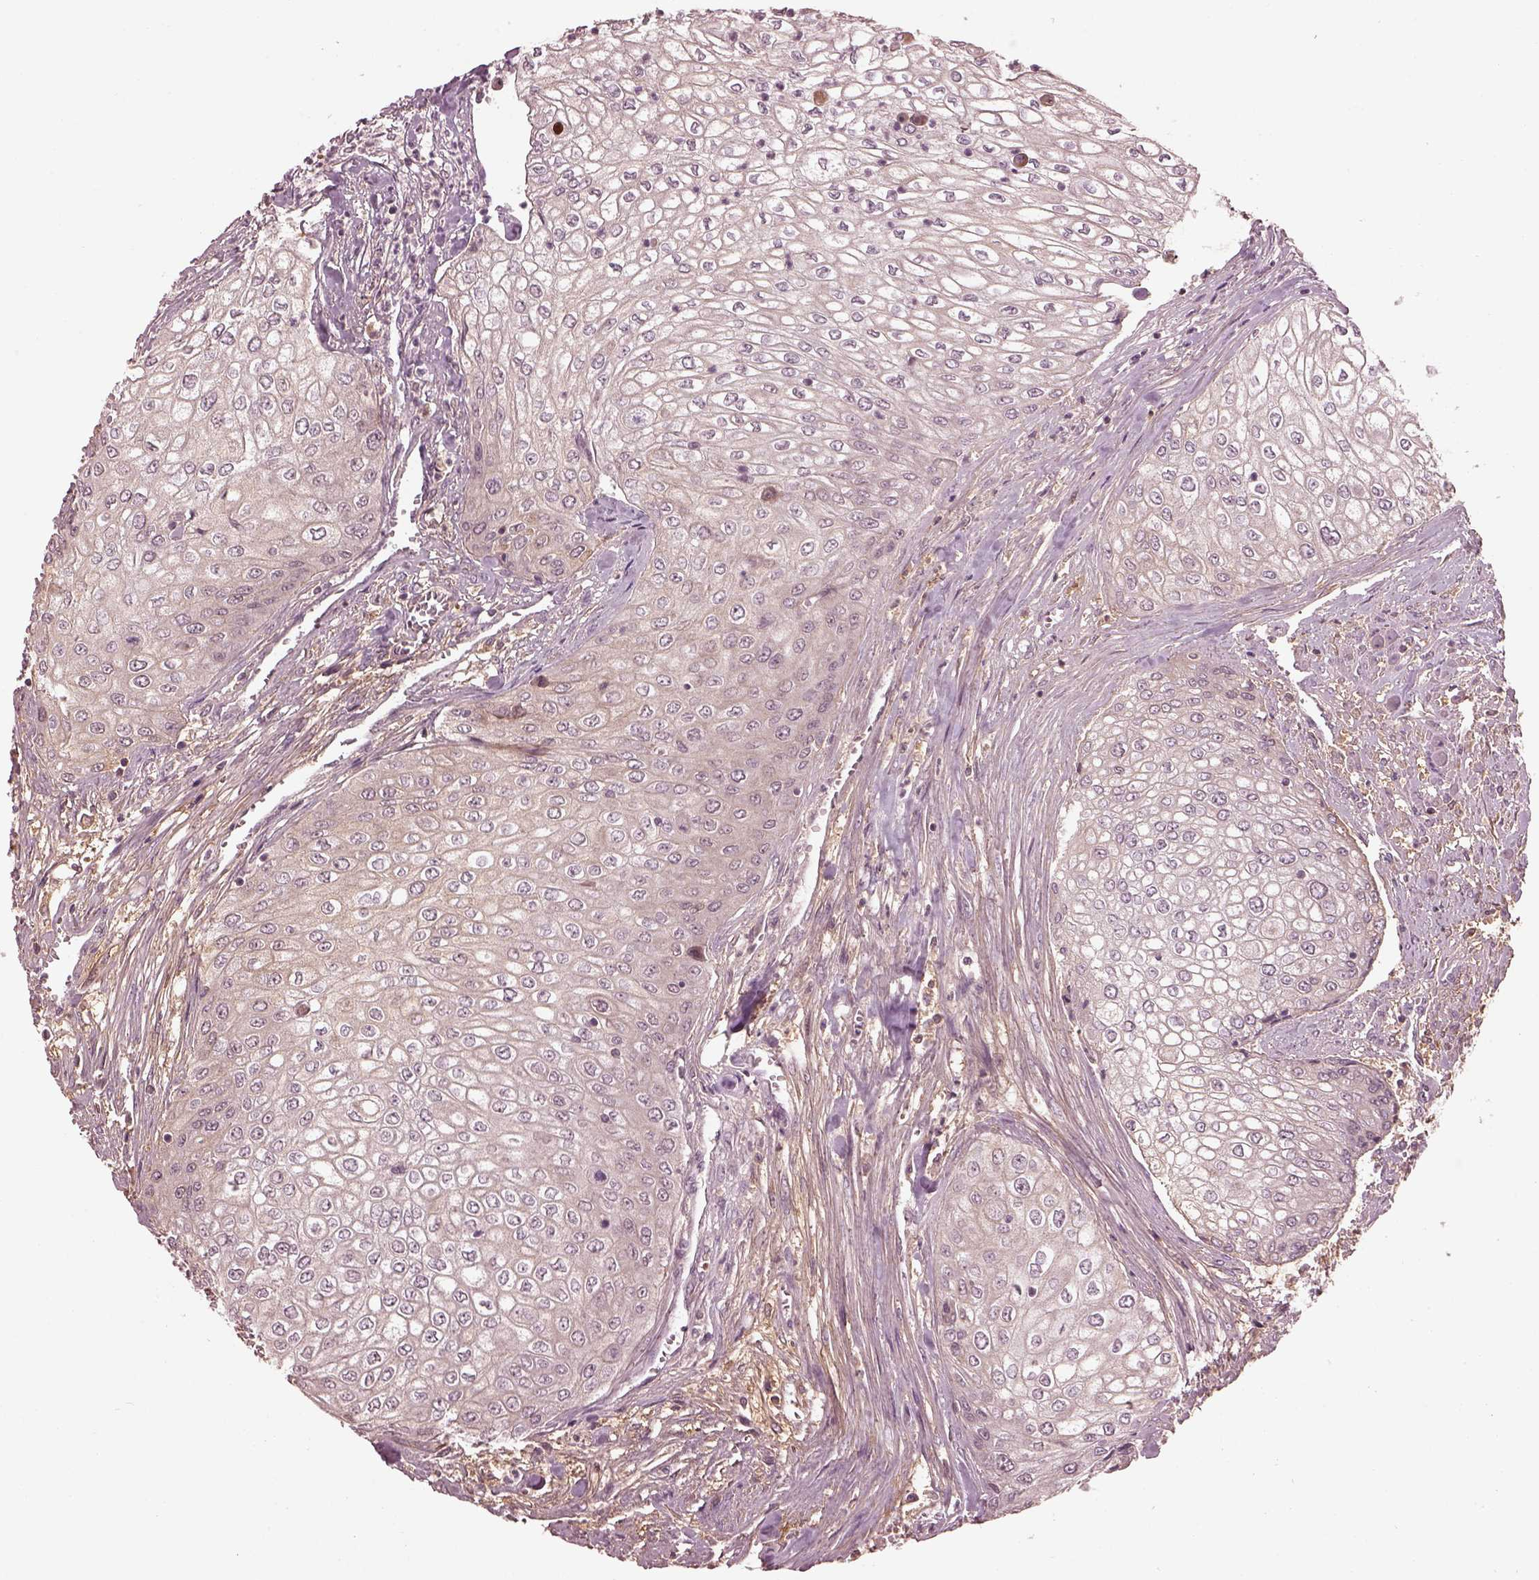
{"staining": {"intensity": "negative", "quantity": "none", "location": "none"}, "tissue": "urothelial cancer", "cell_type": "Tumor cells", "image_type": "cancer", "snomed": [{"axis": "morphology", "description": "Urothelial carcinoma, High grade"}, {"axis": "topography", "description": "Urinary bladder"}], "caption": "High magnification brightfield microscopy of urothelial cancer stained with DAB (brown) and counterstained with hematoxylin (blue): tumor cells show no significant expression.", "gene": "EFEMP1", "patient": {"sex": "male", "age": 62}}